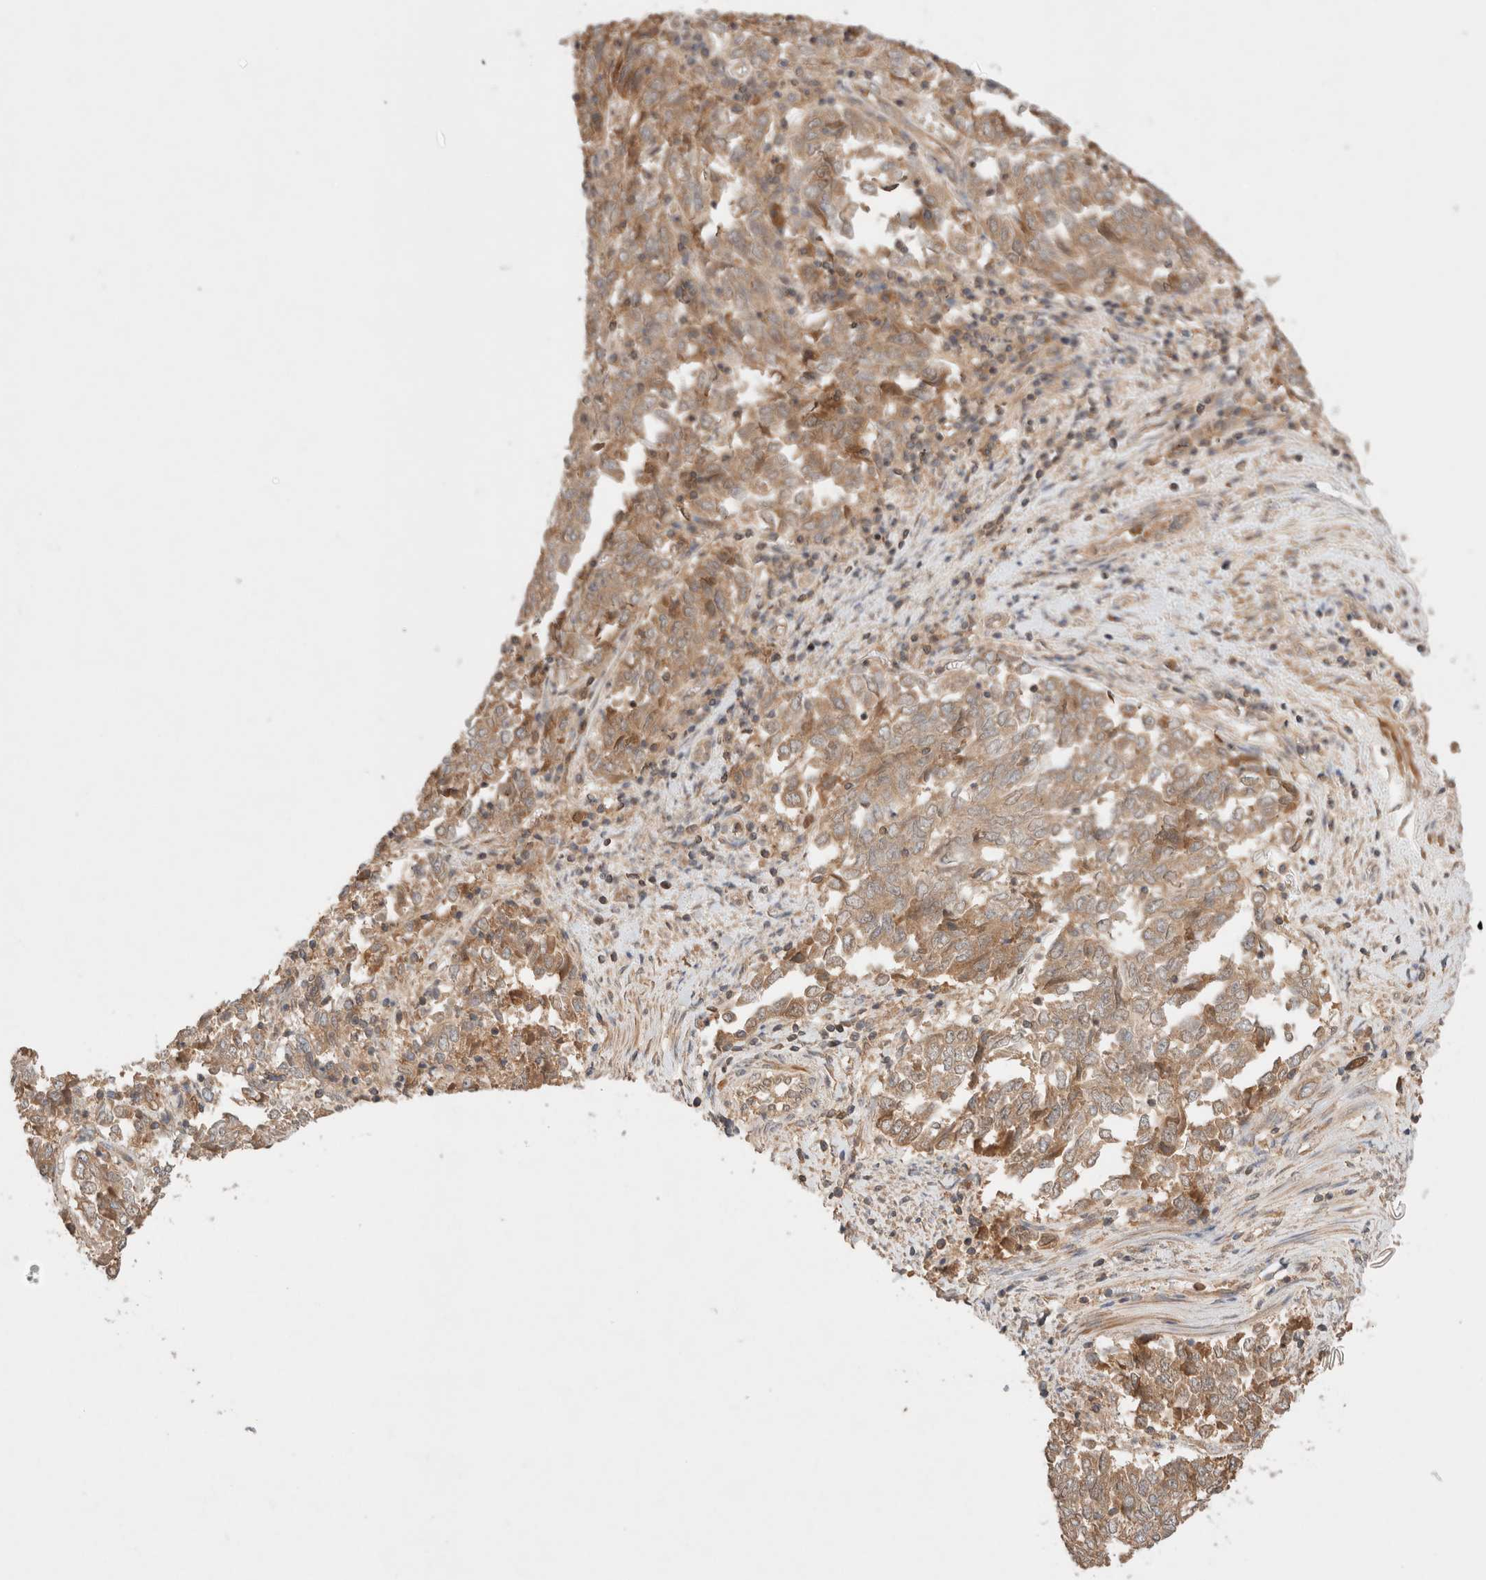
{"staining": {"intensity": "moderate", "quantity": ">75%", "location": "cytoplasmic/membranous"}, "tissue": "endometrial cancer", "cell_type": "Tumor cells", "image_type": "cancer", "snomed": [{"axis": "morphology", "description": "Adenocarcinoma, NOS"}, {"axis": "topography", "description": "Endometrium"}], "caption": "Protein staining exhibits moderate cytoplasmic/membranous staining in approximately >75% of tumor cells in adenocarcinoma (endometrial).", "gene": "CARNMT1", "patient": {"sex": "female", "age": 80}}